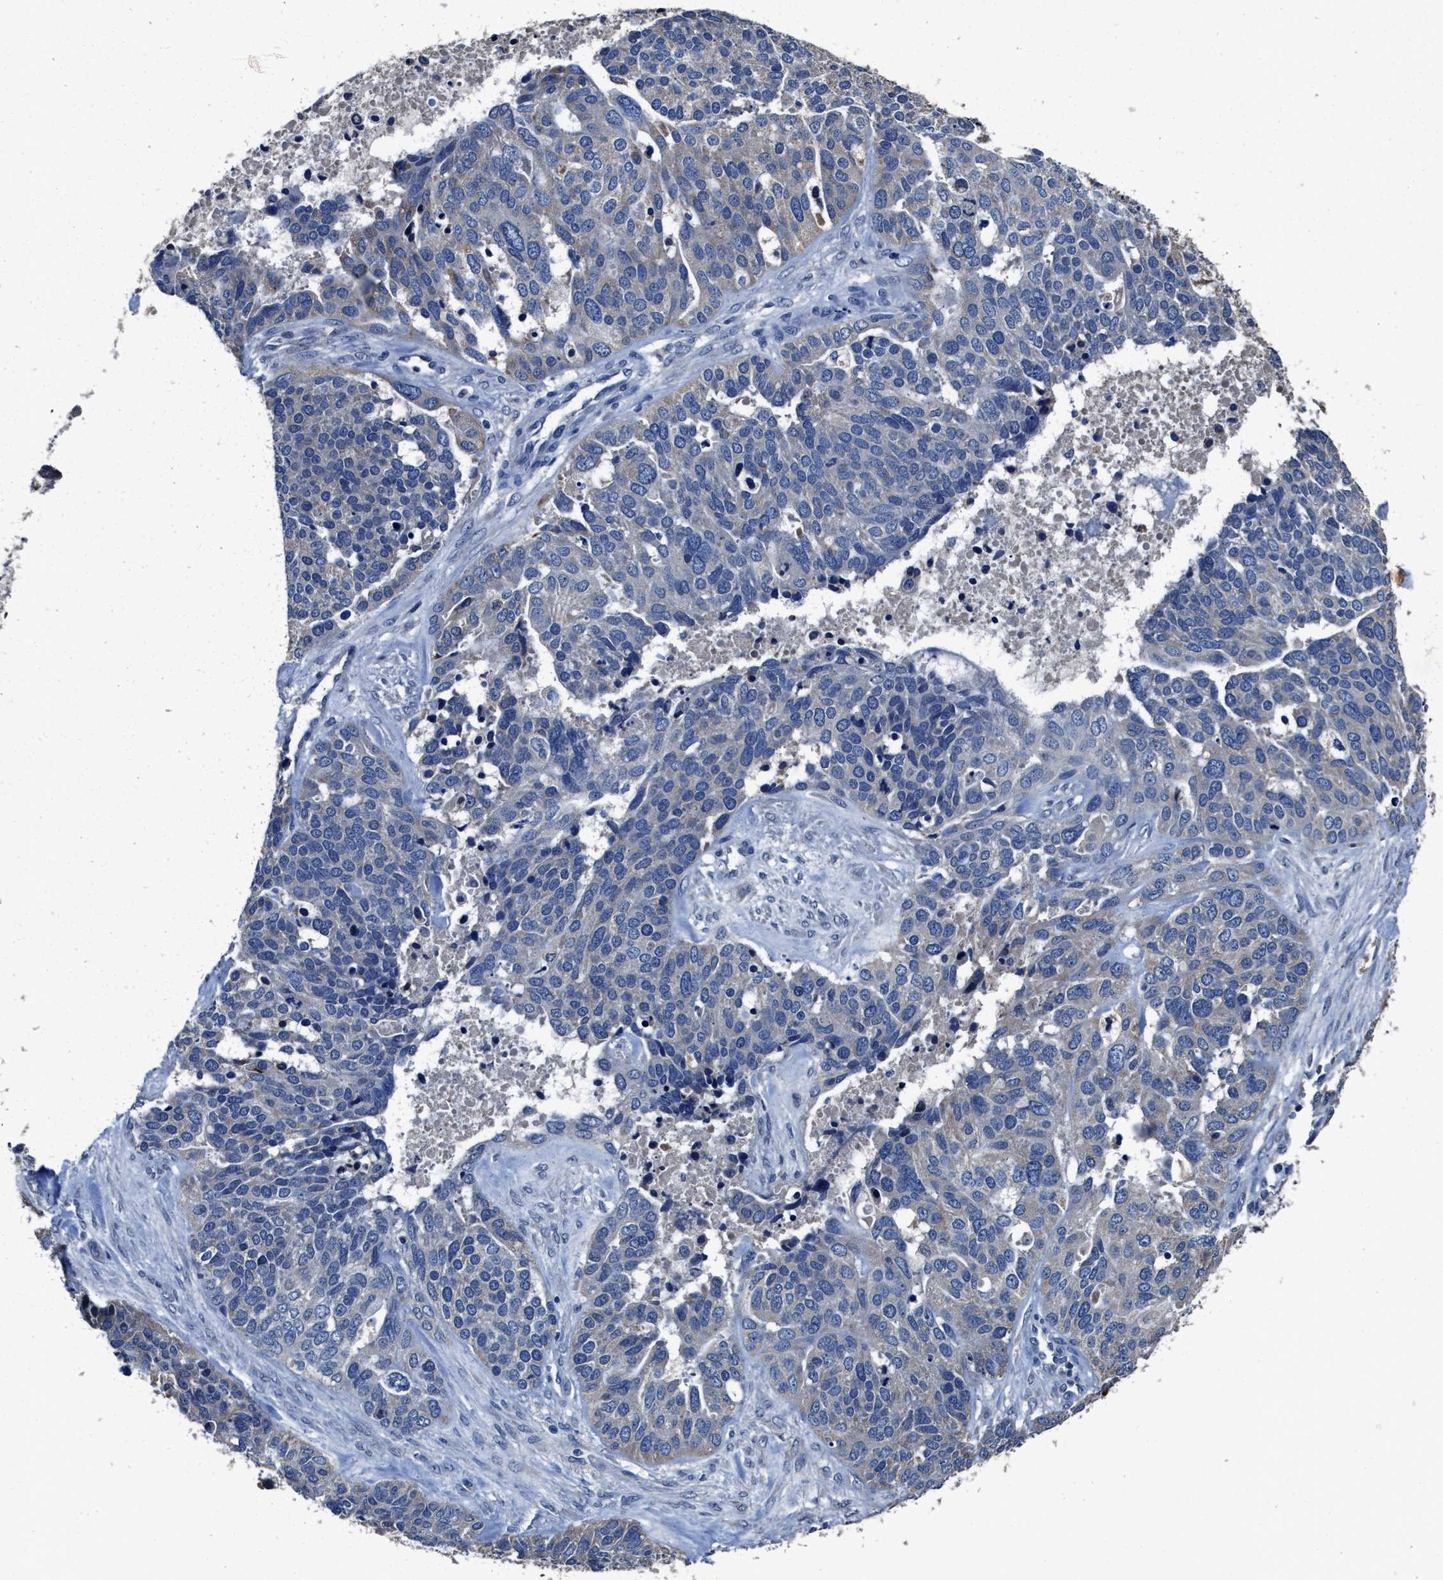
{"staining": {"intensity": "negative", "quantity": "none", "location": "none"}, "tissue": "ovarian cancer", "cell_type": "Tumor cells", "image_type": "cancer", "snomed": [{"axis": "morphology", "description": "Cystadenocarcinoma, serous, NOS"}, {"axis": "topography", "description": "Ovary"}], "caption": "Immunohistochemistry (IHC) of serous cystadenocarcinoma (ovarian) demonstrates no positivity in tumor cells.", "gene": "UBR4", "patient": {"sex": "female", "age": 44}}